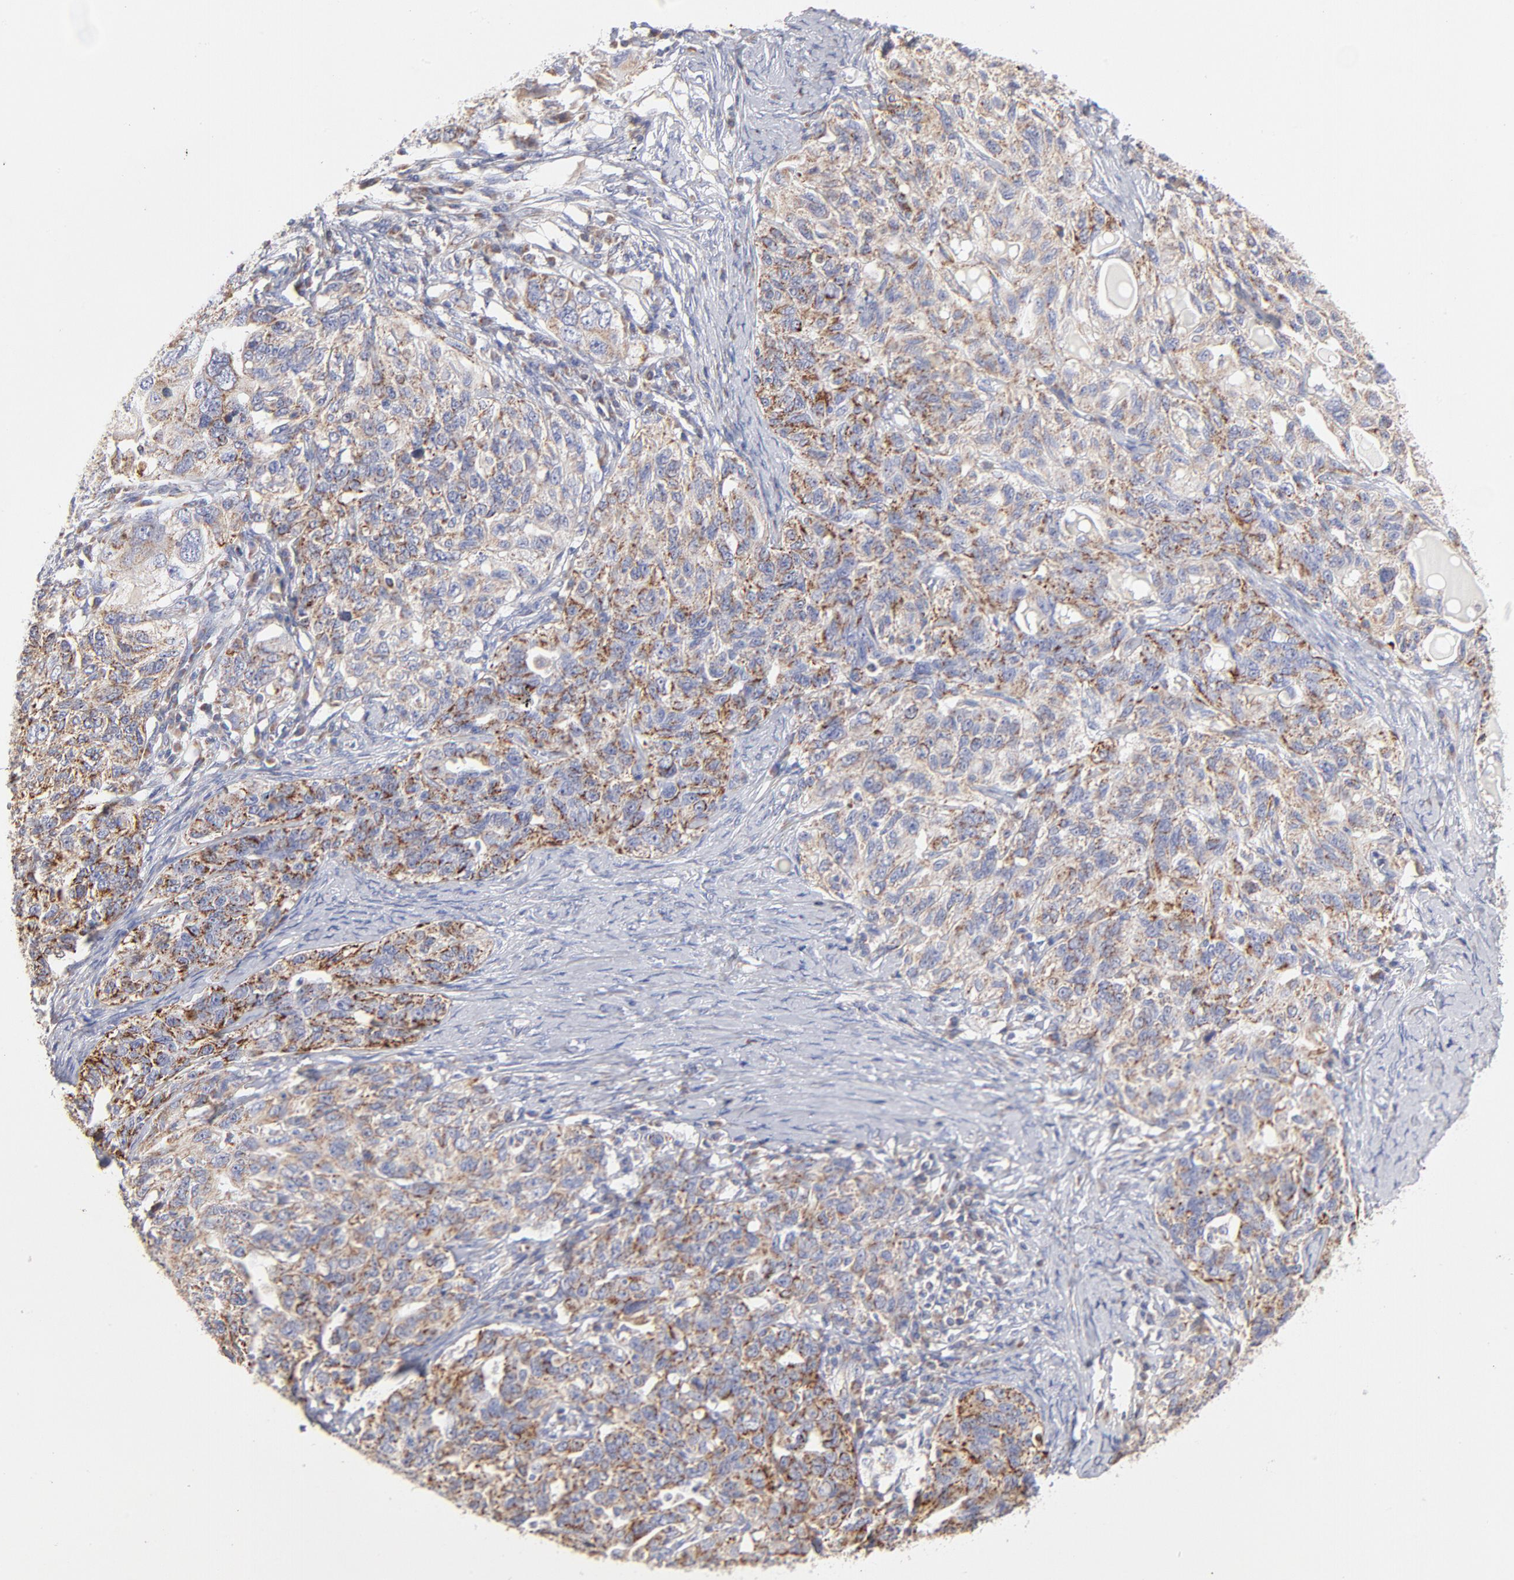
{"staining": {"intensity": "moderate", "quantity": "25%-75%", "location": "cytoplasmic/membranous"}, "tissue": "ovarian cancer", "cell_type": "Tumor cells", "image_type": "cancer", "snomed": [{"axis": "morphology", "description": "Cystadenocarcinoma, serous, NOS"}, {"axis": "topography", "description": "Ovary"}], "caption": "Immunohistochemistry (IHC) (DAB) staining of human ovarian cancer exhibits moderate cytoplasmic/membranous protein expression in approximately 25%-75% of tumor cells. The staining is performed using DAB brown chromogen to label protein expression. The nuclei are counter-stained blue using hematoxylin.", "gene": "TIMM8A", "patient": {"sex": "female", "age": 82}}